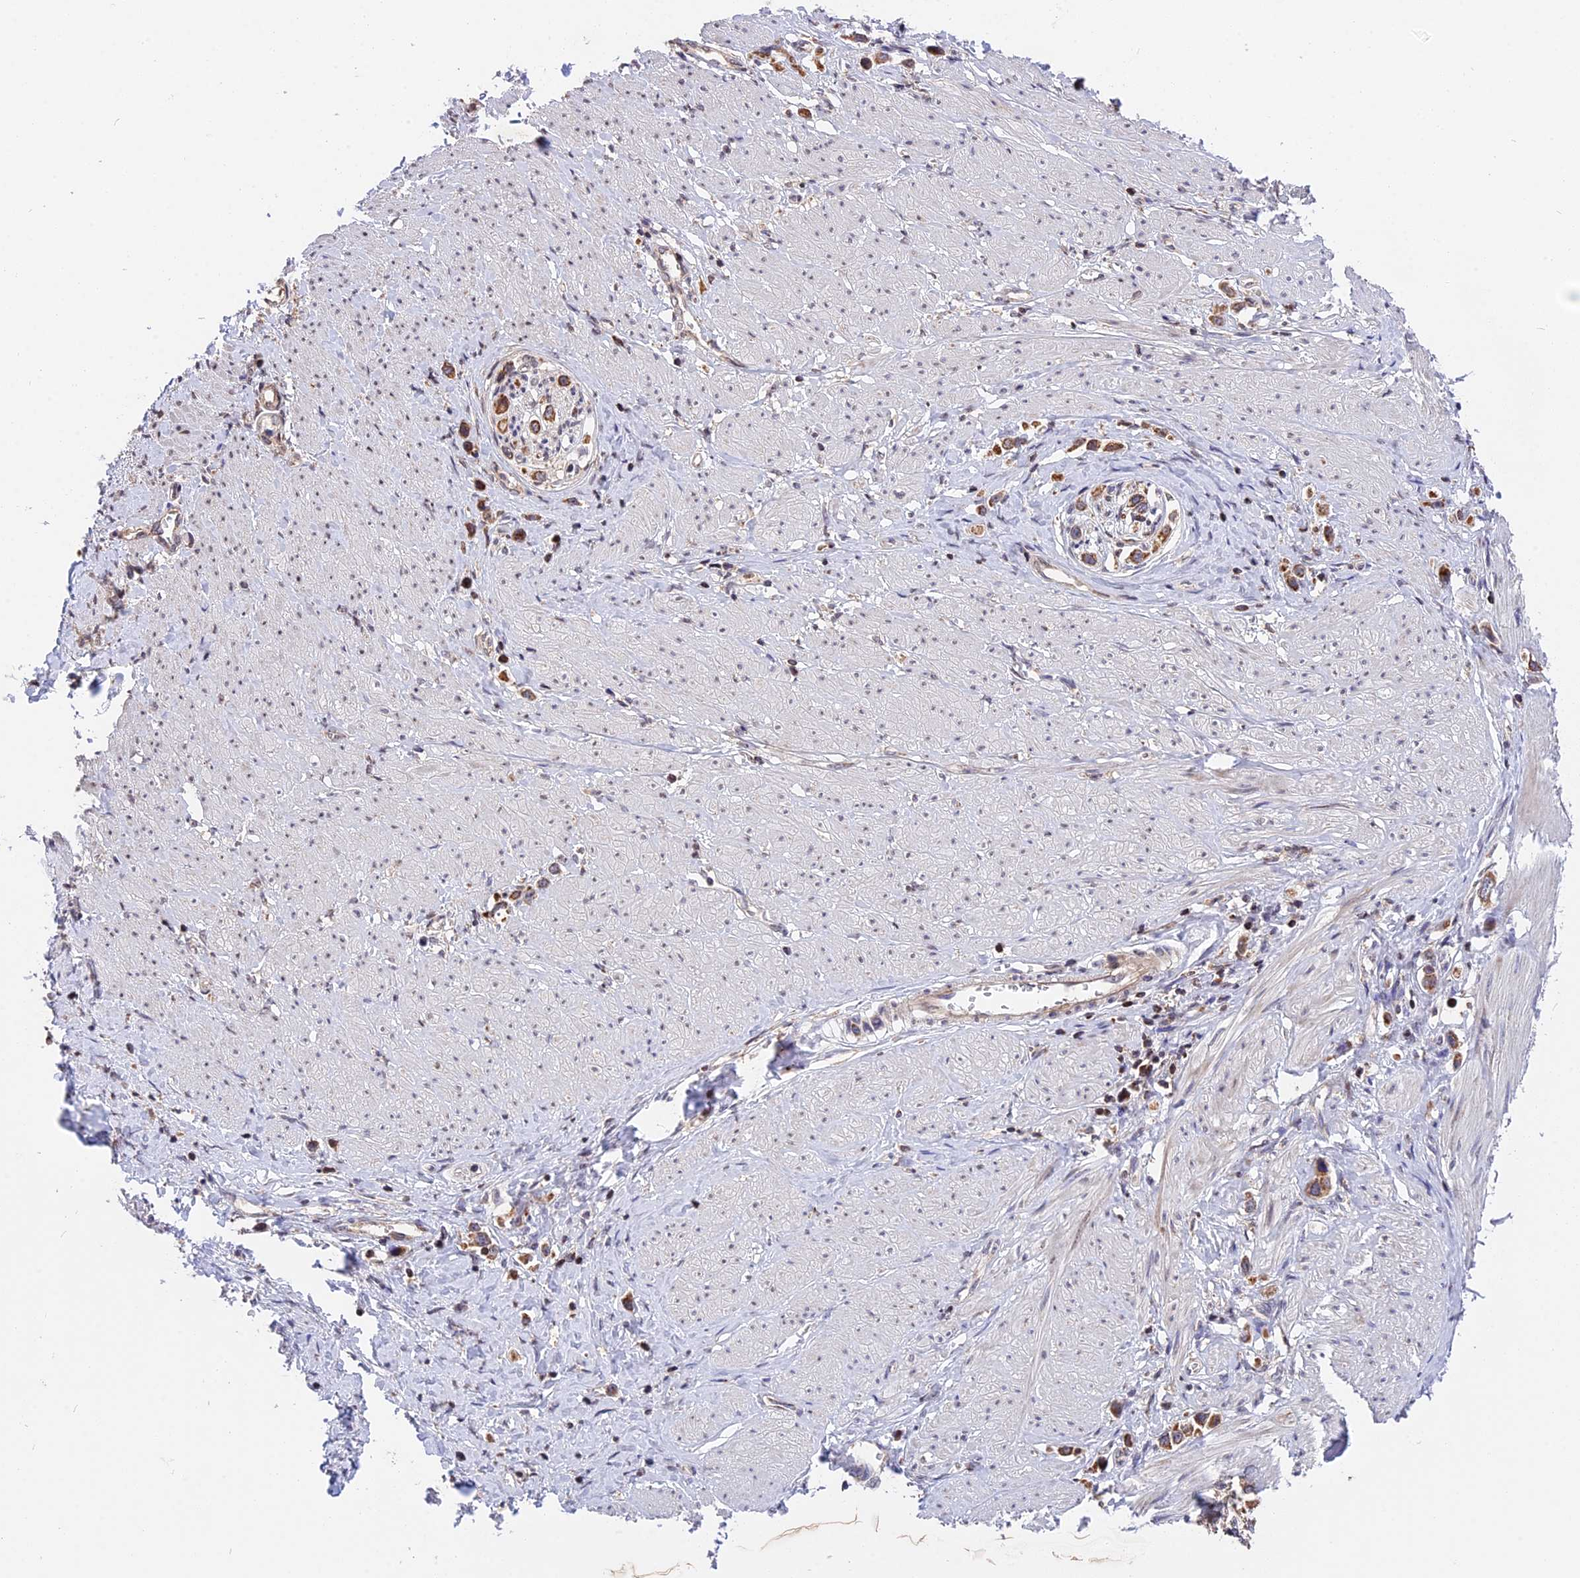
{"staining": {"intensity": "moderate", "quantity": ">75%", "location": "cytoplasmic/membranous"}, "tissue": "stomach cancer", "cell_type": "Tumor cells", "image_type": "cancer", "snomed": [{"axis": "morphology", "description": "Adenocarcinoma, NOS"}, {"axis": "topography", "description": "Stomach"}], "caption": "A micrograph of human adenocarcinoma (stomach) stained for a protein displays moderate cytoplasmic/membranous brown staining in tumor cells.", "gene": "RERGL", "patient": {"sex": "female", "age": 65}}